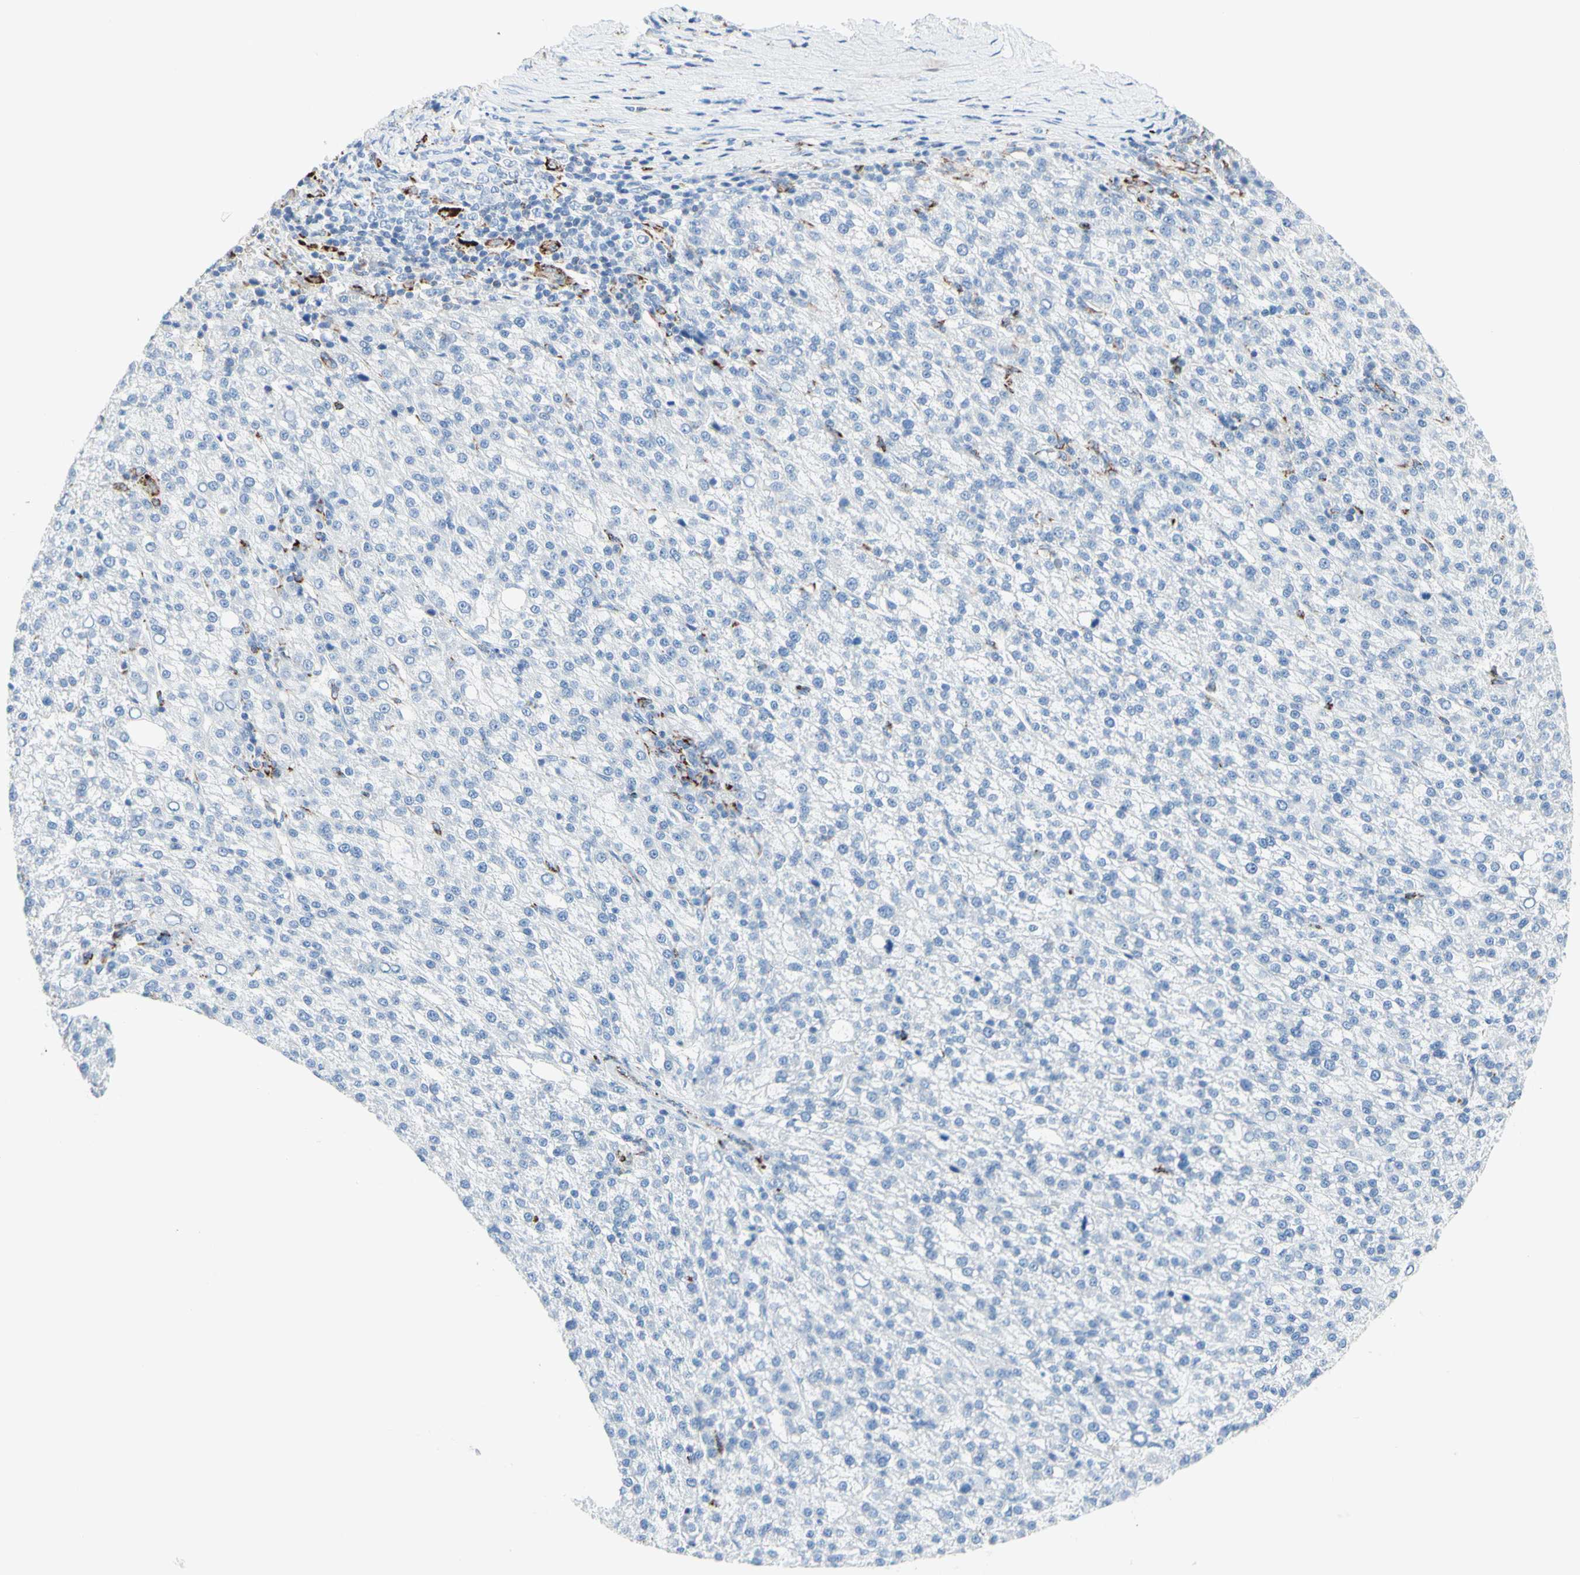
{"staining": {"intensity": "negative", "quantity": "none", "location": "none"}, "tissue": "liver cancer", "cell_type": "Tumor cells", "image_type": "cancer", "snomed": [{"axis": "morphology", "description": "Carcinoma, Hepatocellular, NOS"}, {"axis": "topography", "description": "Liver"}], "caption": "Tumor cells are negative for protein expression in human liver cancer (hepatocellular carcinoma). (DAB (3,3'-diaminobenzidine) IHC visualized using brightfield microscopy, high magnification).", "gene": "CYSLTR1", "patient": {"sex": "female", "age": 58}}